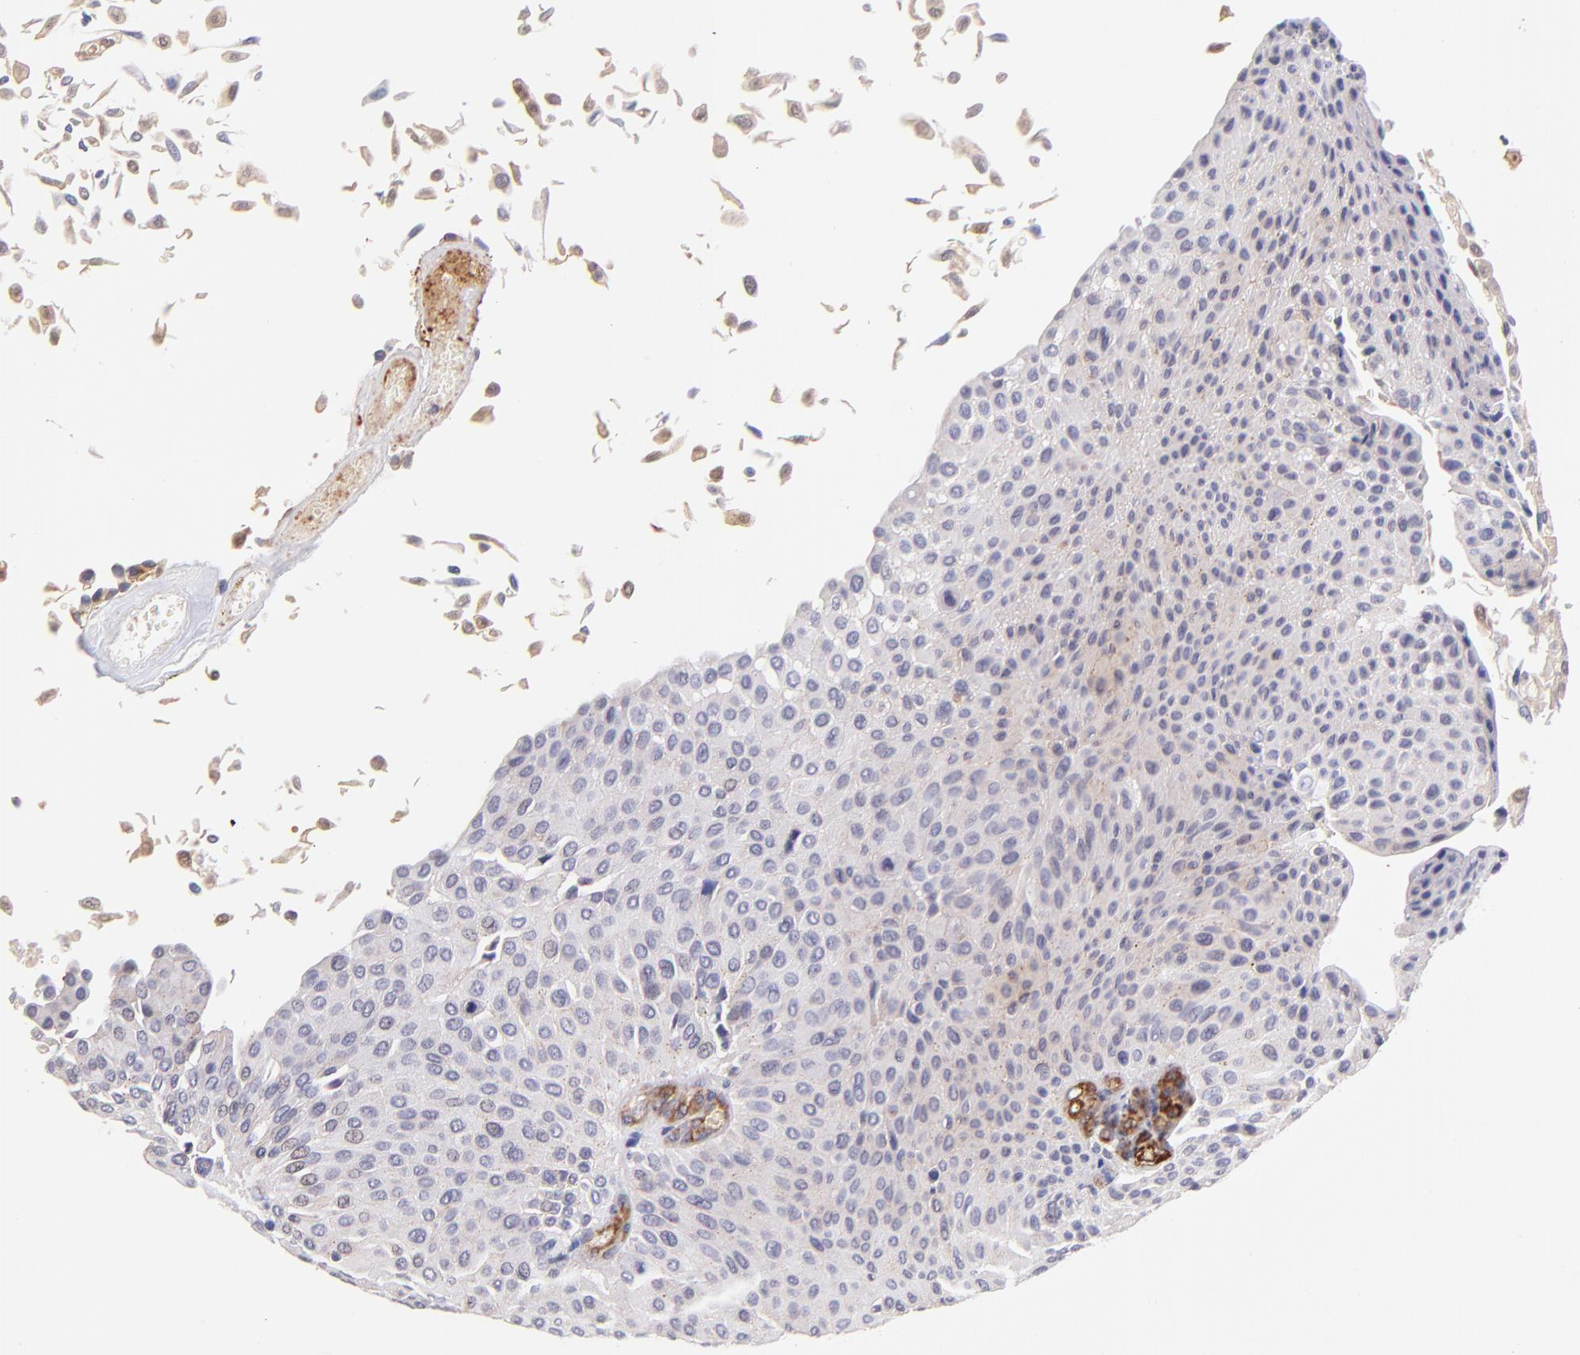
{"staining": {"intensity": "negative", "quantity": "none", "location": "none"}, "tissue": "urothelial cancer", "cell_type": "Tumor cells", "image_type": "cancer", "snomed": [{"axis": "morphology", "description": "Urothelial carcinoma, Low grade"}, {"axis": "topography", "description": "Urinary bladder"}], "caption": "This is a image of immunohistochemistry staining of urothelial cancer, which shows no staining in tumor cells.", "gene": "SPARC", "patient": {"sex": "male", "age": 64}}